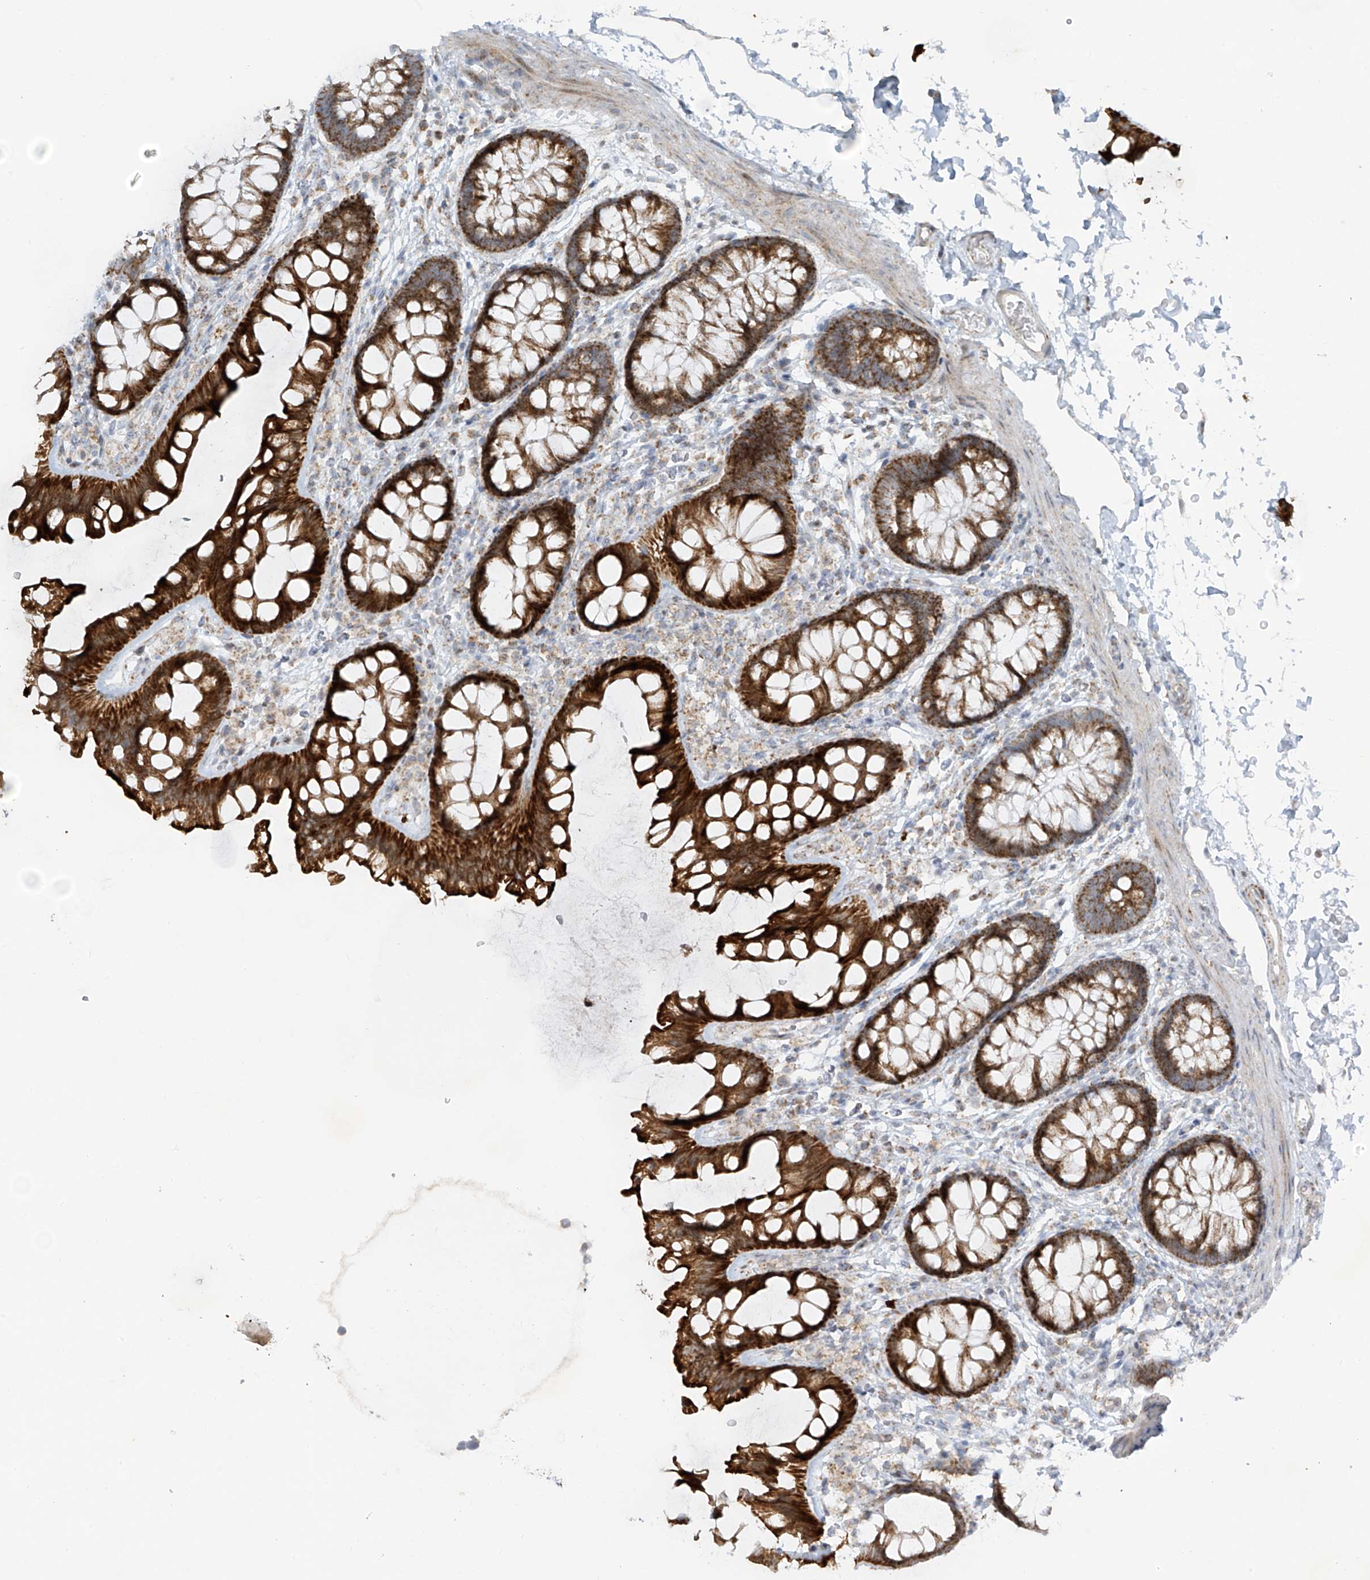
{"staining": {"intensity": "negative", "quantity": "none", "location": "none"}, "tissue": "colon", "cell_type": "Endothelial cells", "image_type": "normal", "snomed": [{"axis": "morphology", "description": "Normal tissue, NOS"}, {"axis": "topography", "description": "Colon"}], "caption": "This is an immunohistochemistry (IHC) histopathology image of benign colon. There is no staining in endothelial cells.", "gene": "SMDT1", "patient": {"sex": "female", "age": 62}}